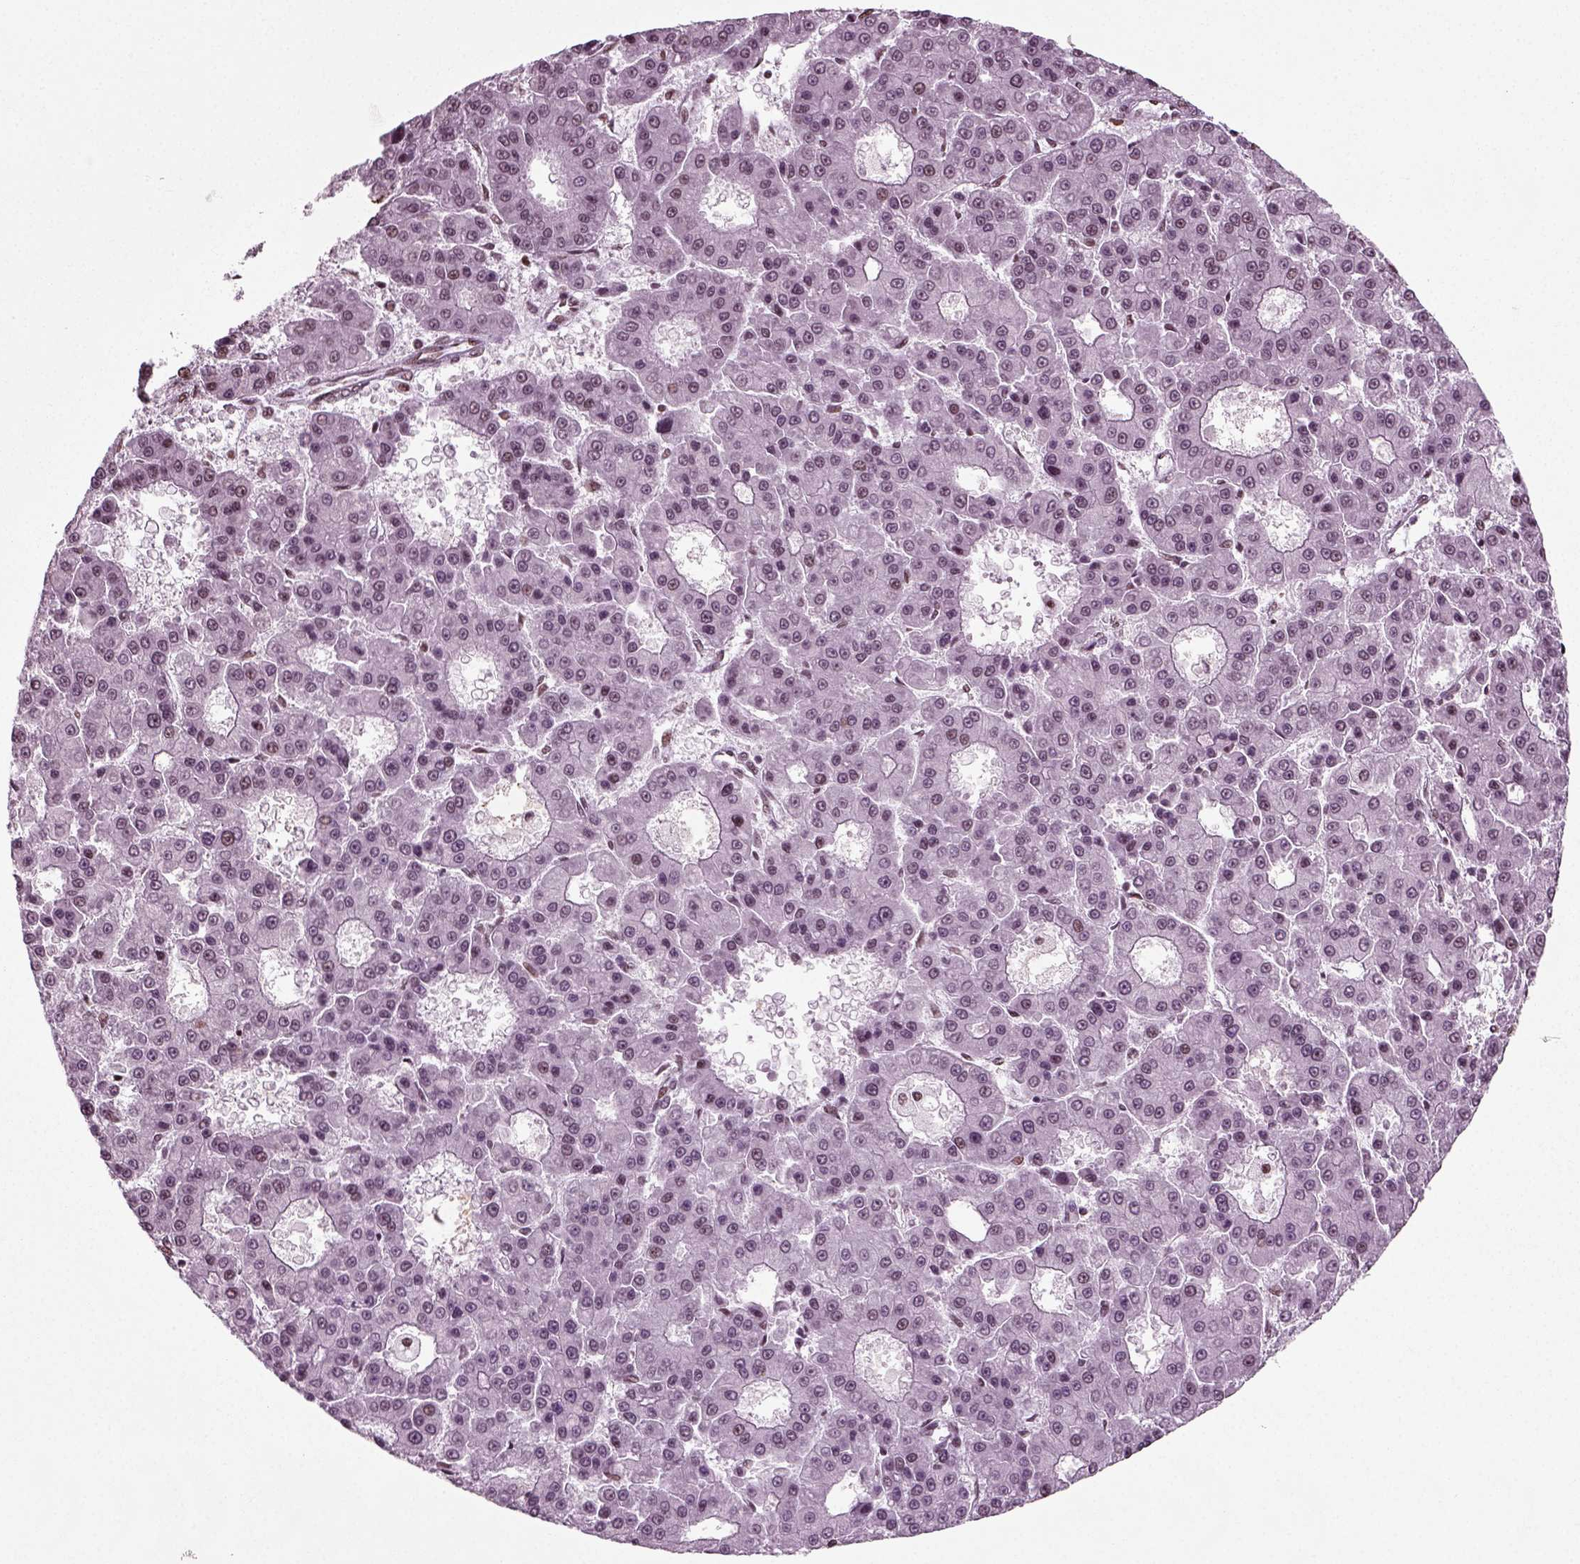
{"staining": {"intensity": "moderate", "quantity": "<25%", "location": "nuclear"}, "tissue": "liver cancer", "cell_type": "Tumor cells", "image_type": "cancer", "snomed": [{"axis": "morphology", "description": "Carcinoma, Hepatocellular, NOS"}, {"axis": "topography", "description": "Liver"}], "caption": "Brown immunohistochemical staining in human liver hepatocellular carcinoma demonstrates moderate nuclear staining in about <25% of tumor cells. (Brightfield microscopy of DAB IHC at high magnification).", "gene": "POLR1H", "patient": {"sex": "male", "age": 70}}